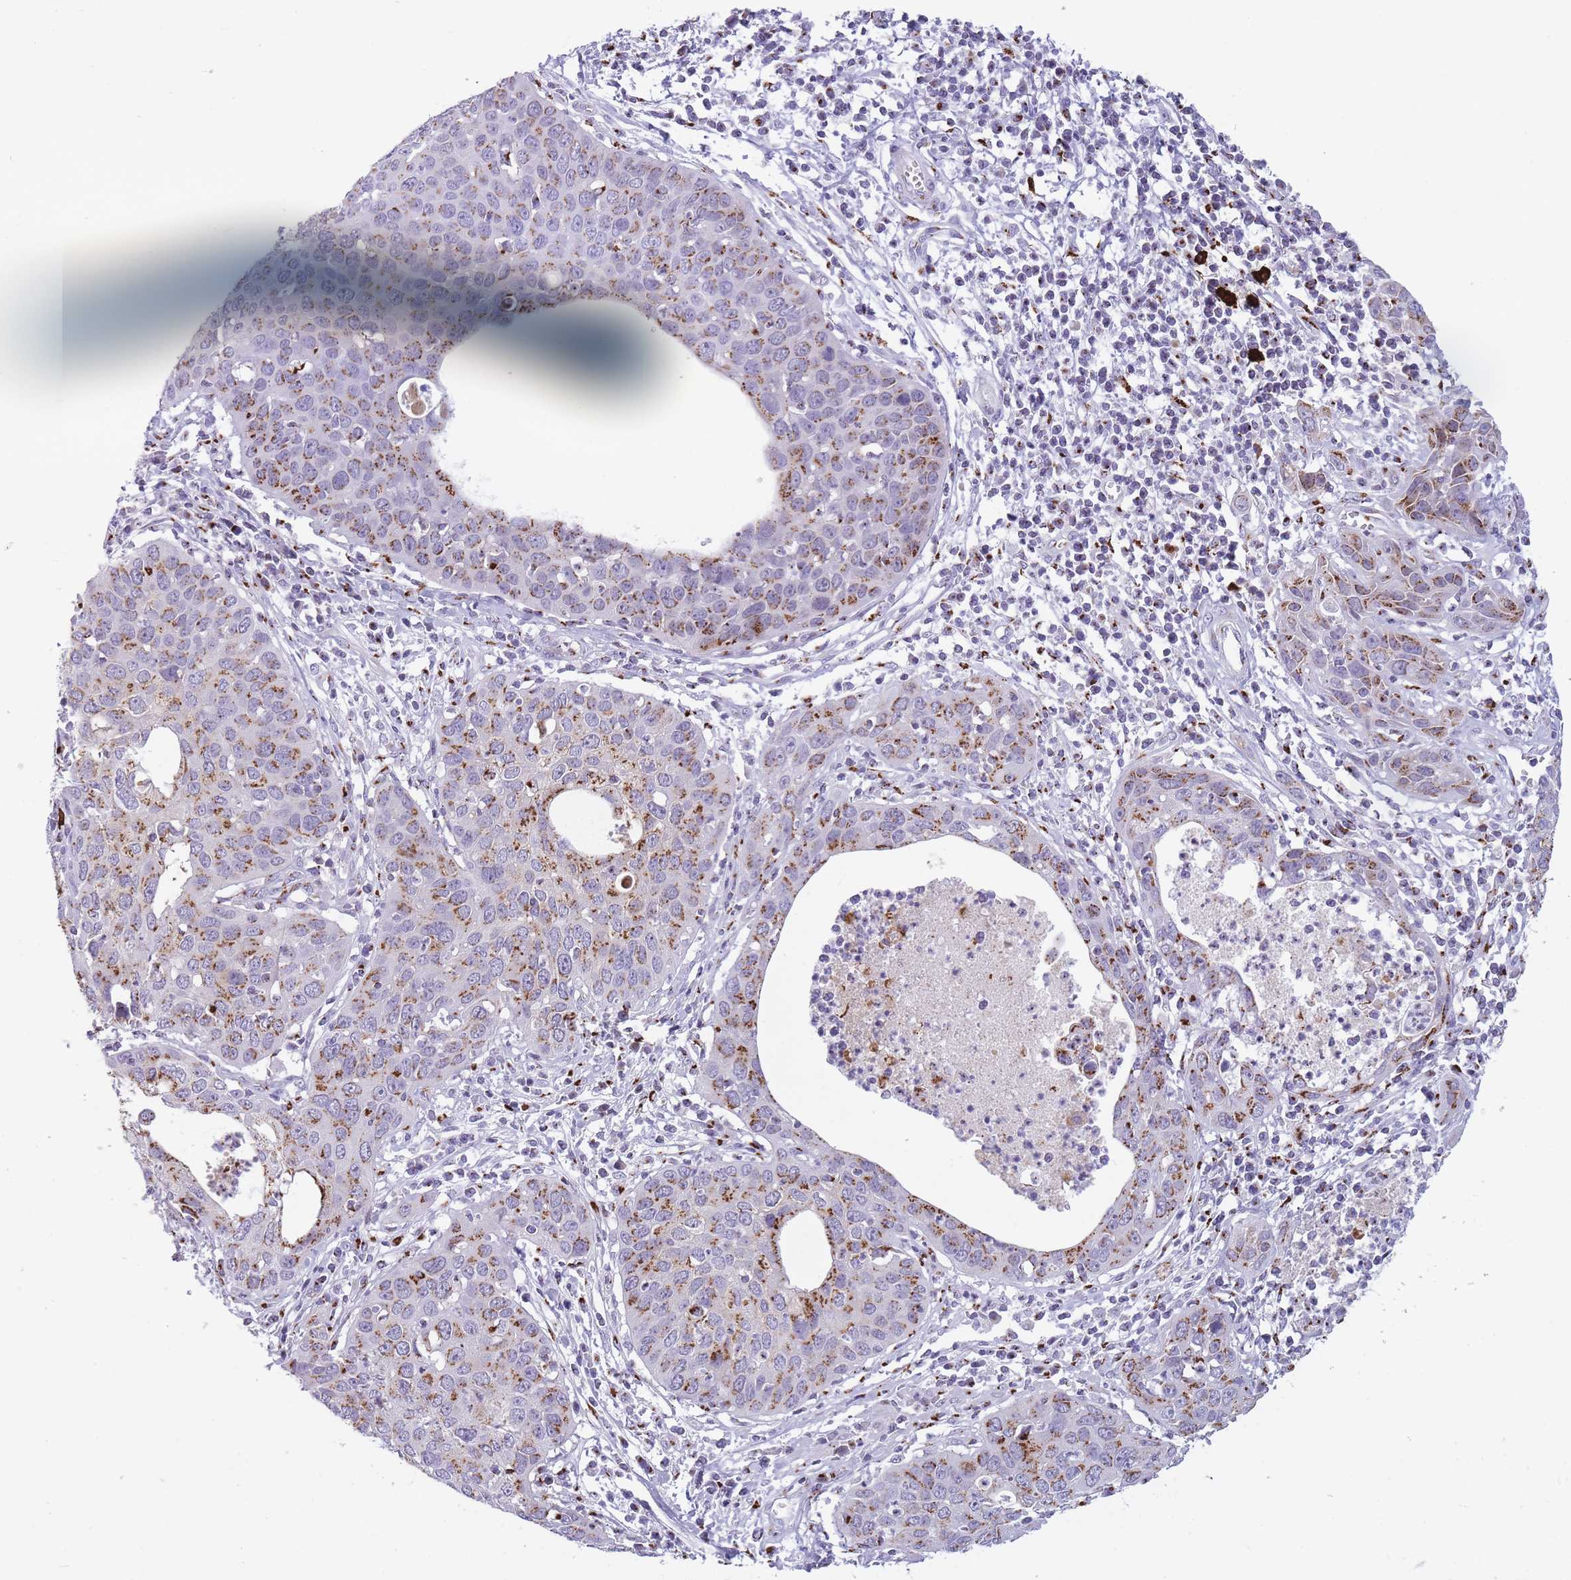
{"staining": {"intensity": "moderate", "quantity": ">75%", "location": "cytoplasmic/membranous"}, "tissue": "cervical cancer", "cell_type": "Tumor cells", "image_type": "cancer", "snomed": [{"axis": "morphology", "description": "Squamous cell carcinoma, NOS"}, {"axis": "topography", "description": "Cervix"}], "caption": "Cervical squamous cell carcinoma tissue reveals moderate cytoplasmic/membranous positivity in about >75% of tumor cells, visualized by immunohistochemistry.", "gene": "B4GALT2", "patient": {"sex": "female", "age": 36}}